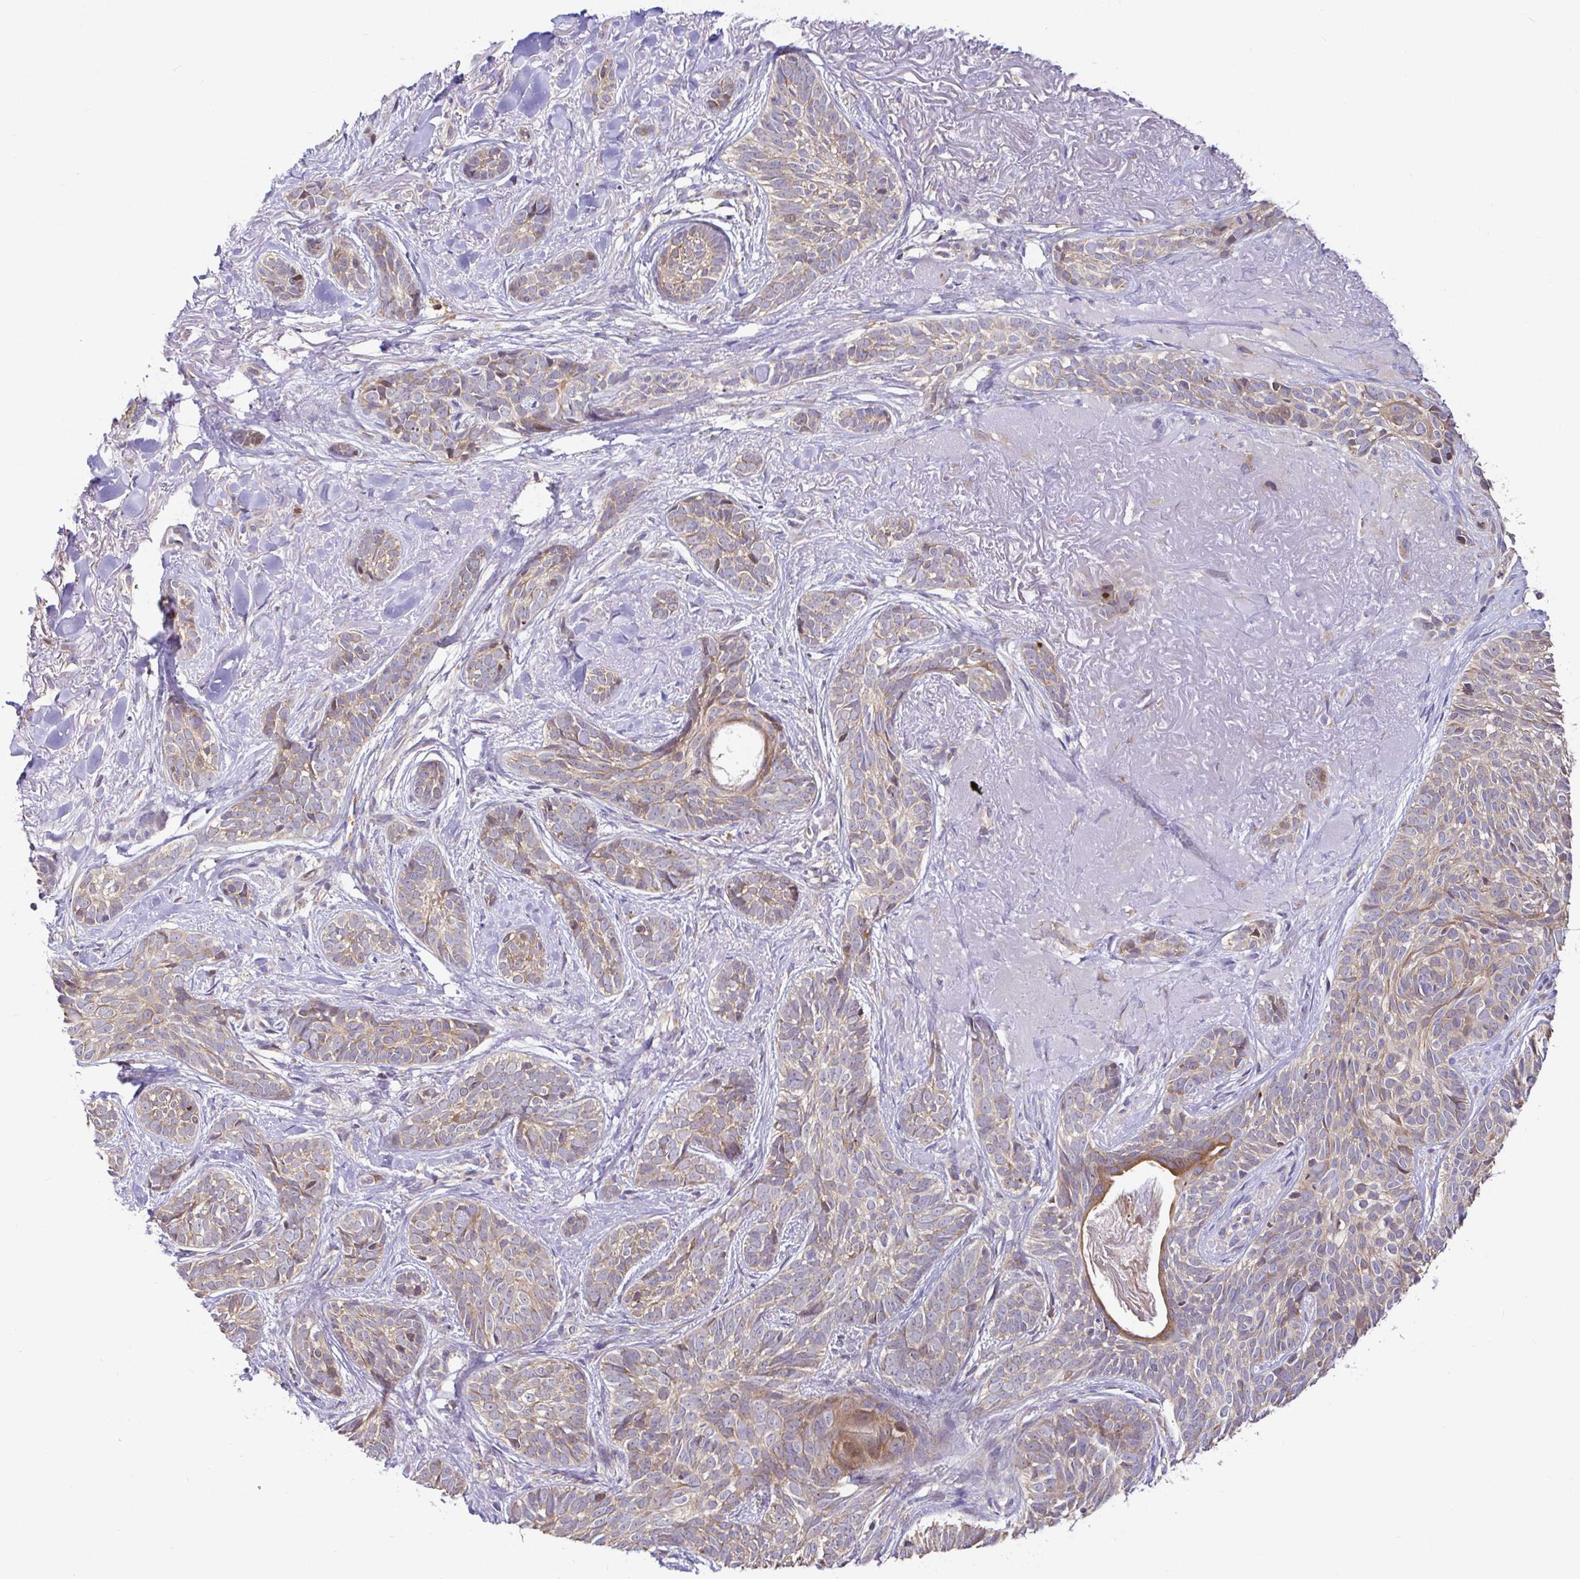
{"staining": {"intensity": "weak", "quantity": ">75%", "location": "cytoplasmic/membranous"}, "tissue": "skin cancer", "cell_type": "Tumor cells", "image_type": "cancer", "snomed": [{"axis": "morphology", "description": "Basal cell carcinoma"}, {"axis": "morphology", "description": "BCC, high aggressive"}, {"axis": "topography", "description": "Skin"}], "caption": "An image of bcc,  high aggressive (skin) stained for a protein demonstrates weak cytoplasmic/membranous brown staining in tumor cells.", "gene": "ELP1", "patient": {"sex": "female", "age": 79}}